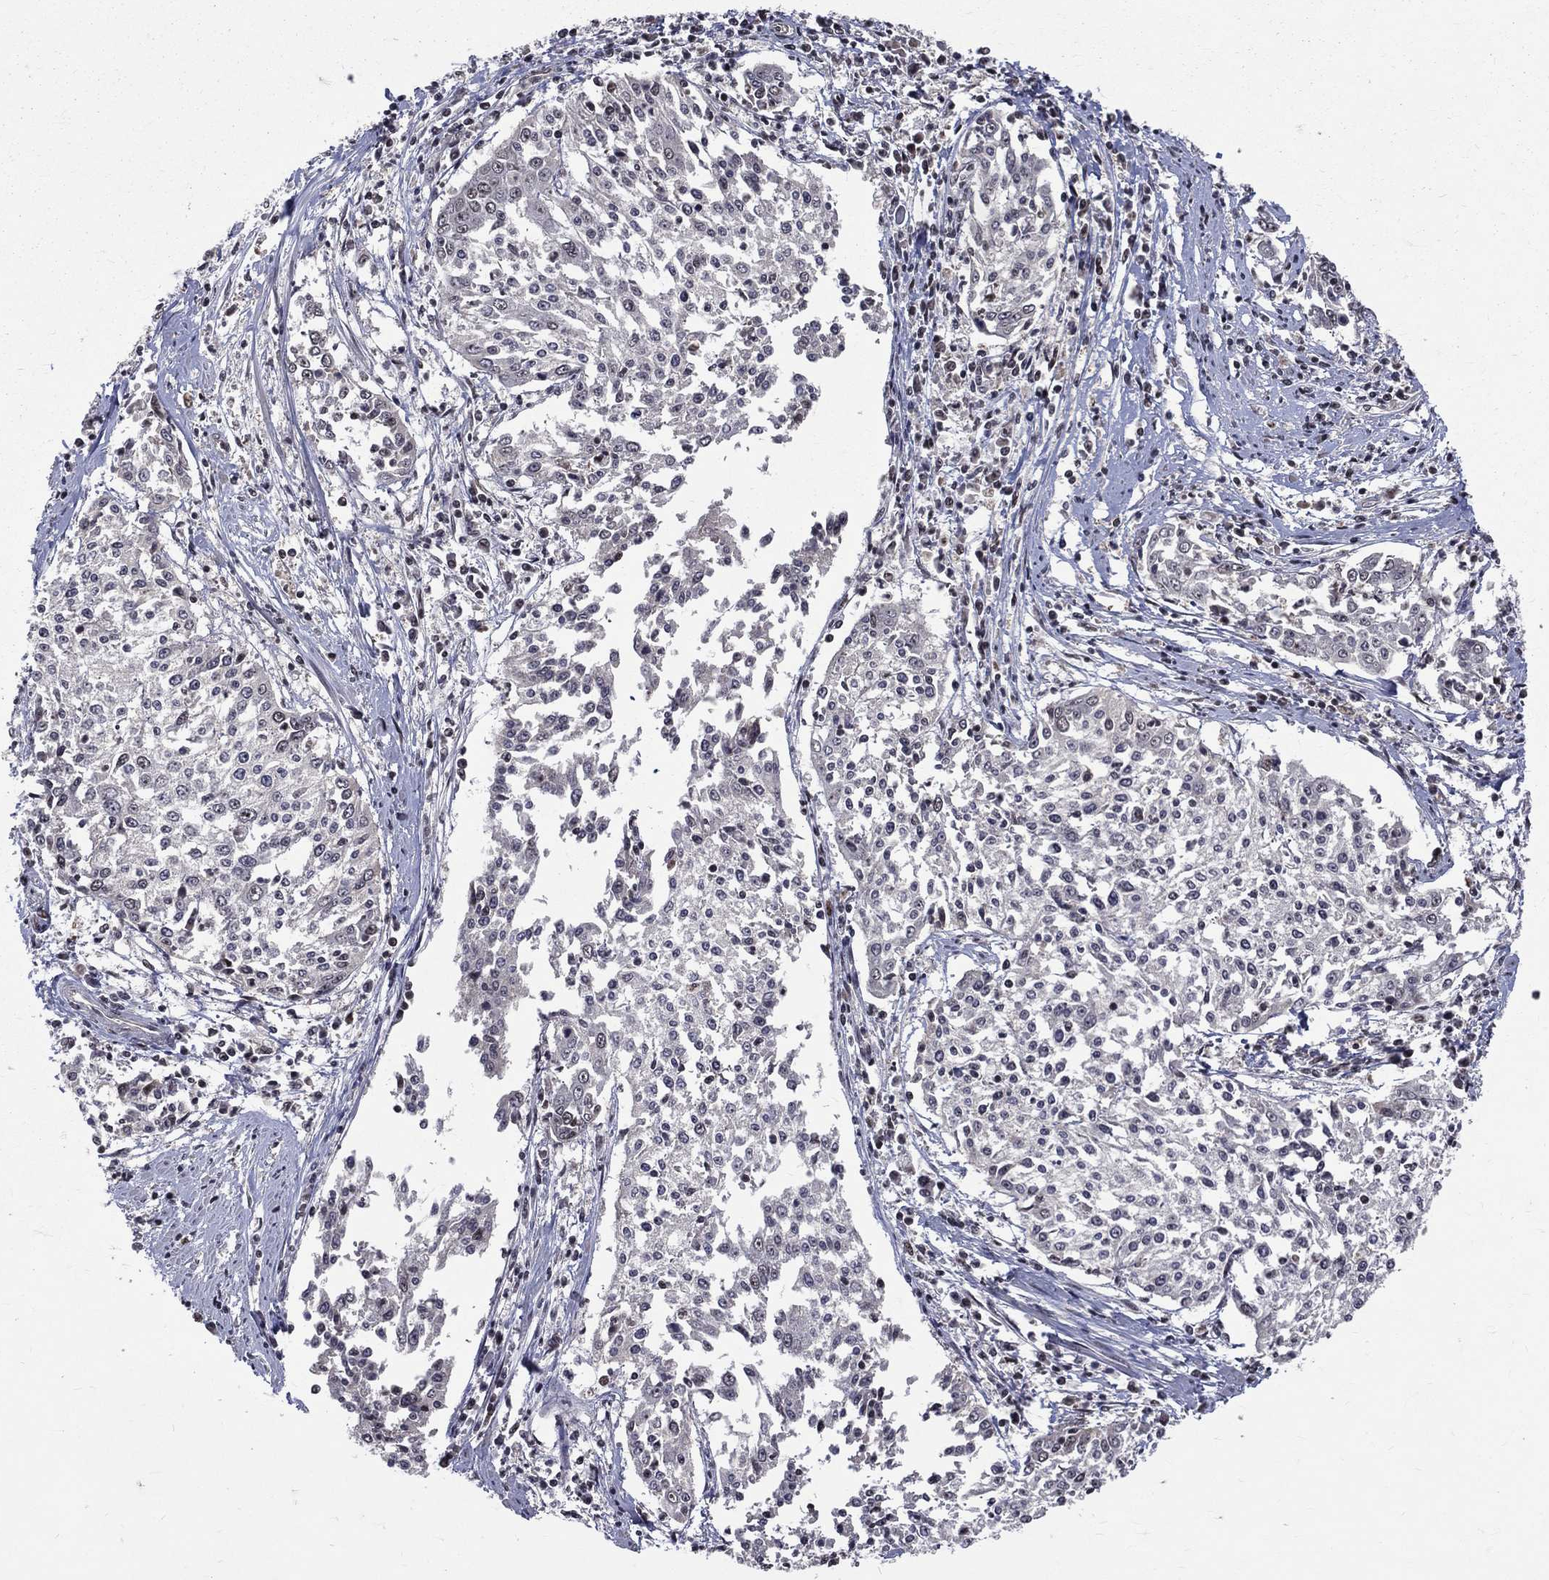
{"staining": {"intensity": "negative", "quantity": "none", "location": "none"}, "tissue": "cervical cancer", "cell_type": "Tumor cells", "image_type": "cancer", "snomed": [{"axis": "morphology", "description": "Squamous cell carcinoma, NOS"}, {"axis": "topography", "description": "Cervix"}], "caption": "A micrograph of human cervical cancer is negative for staining in tumor cells.", "gene": "SMC3", "patient": {"sex": "female", "age": 41}}